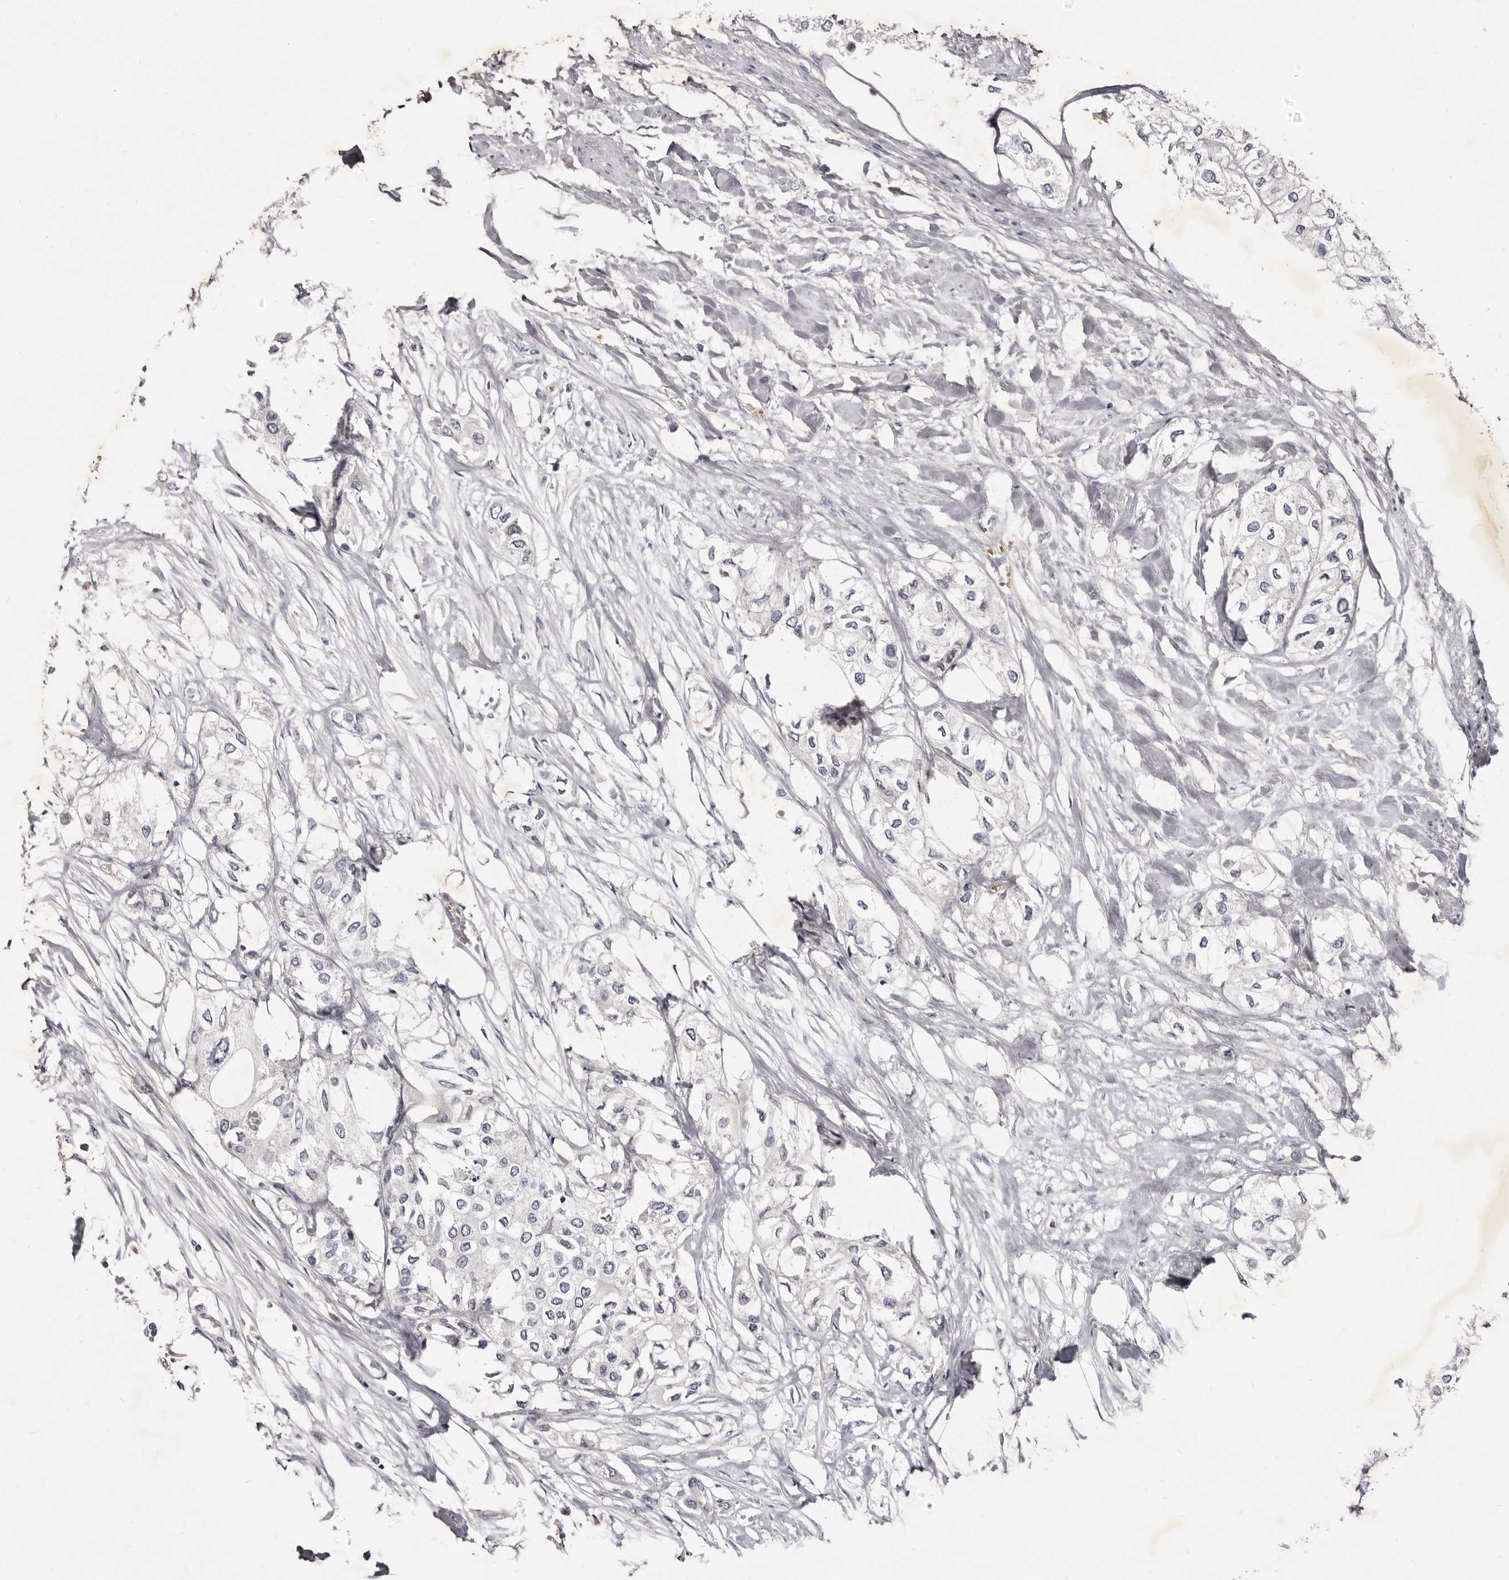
{"staining": {"intensity": "negative", "quantity": "none", "location": "none"}, "tissue": "urothelial cancer", "cell_type": "Tumor cells", "image_type": "cancer", "snomed": [{"axis": "morphology", "description": "Urothelial carcinoma, High grade"}, {"axis": "topography", "description": "Urinary bladder"}], "caption": "Immunohistochemistry micrograph of human high-grade urothelial carcinoma stained for a protein (brown), which shows no expression in tumor cells. (Immunohistochemistry, brightfield microscopy, high magnification).", "gene": "KIF2B", "patient": {"sex": "male", "age": 64}}